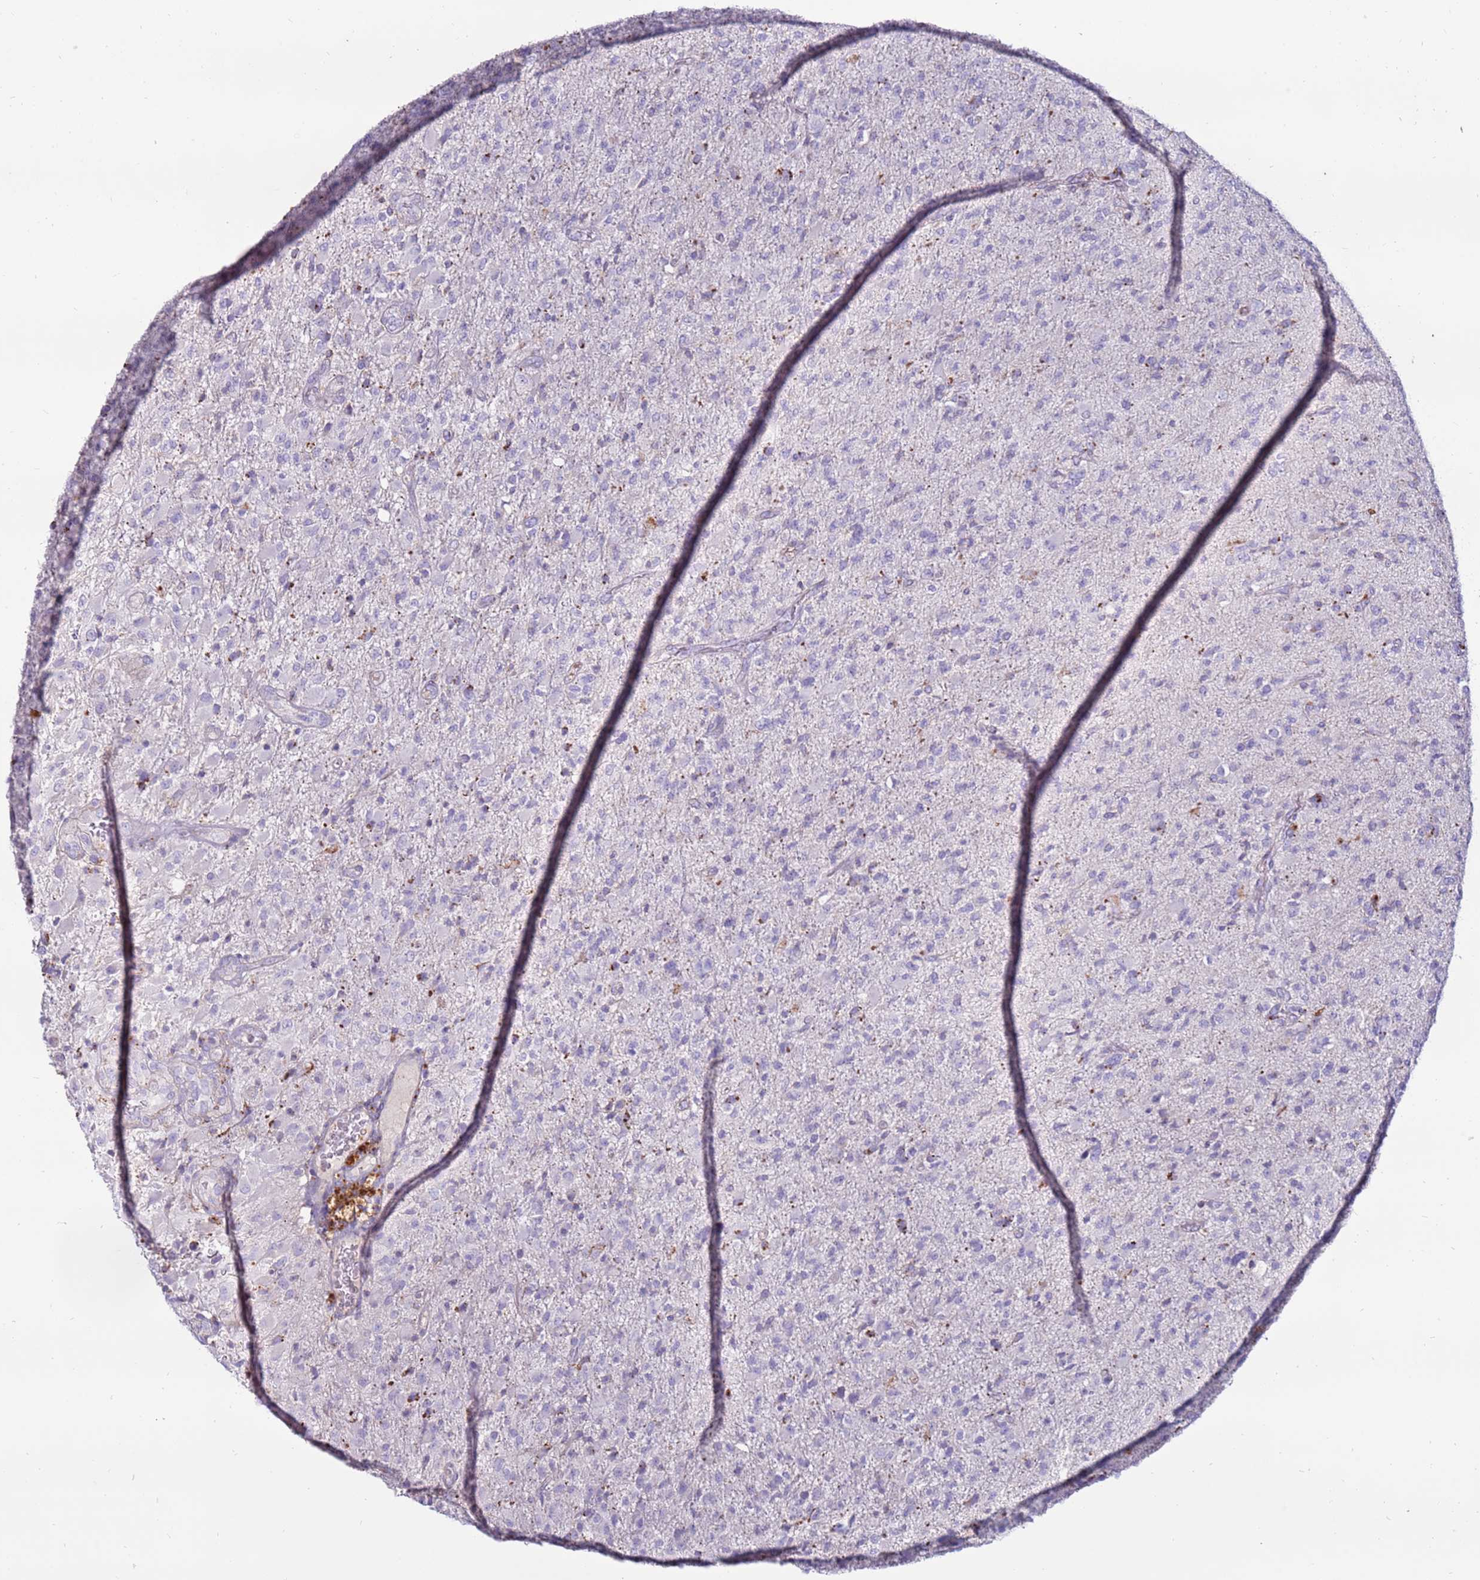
{"staining": {"intensity": "negative", "quantity": "none", "location": "none"}, "tissue": "glioma", "cell_type": "Tumor cells", "image_type": "cancer", "snomed": [{"axis": "morphology", "description": "Glioma, malignant, Low grade"}, {"axis": "topography", "description": "Brain"}], "caption": "The image shows no staining of tumor cells in glioma. Nuclei are stained in blue.", "gene": "CLEC4M", "patient": {"sex": "male", "age": 65}}